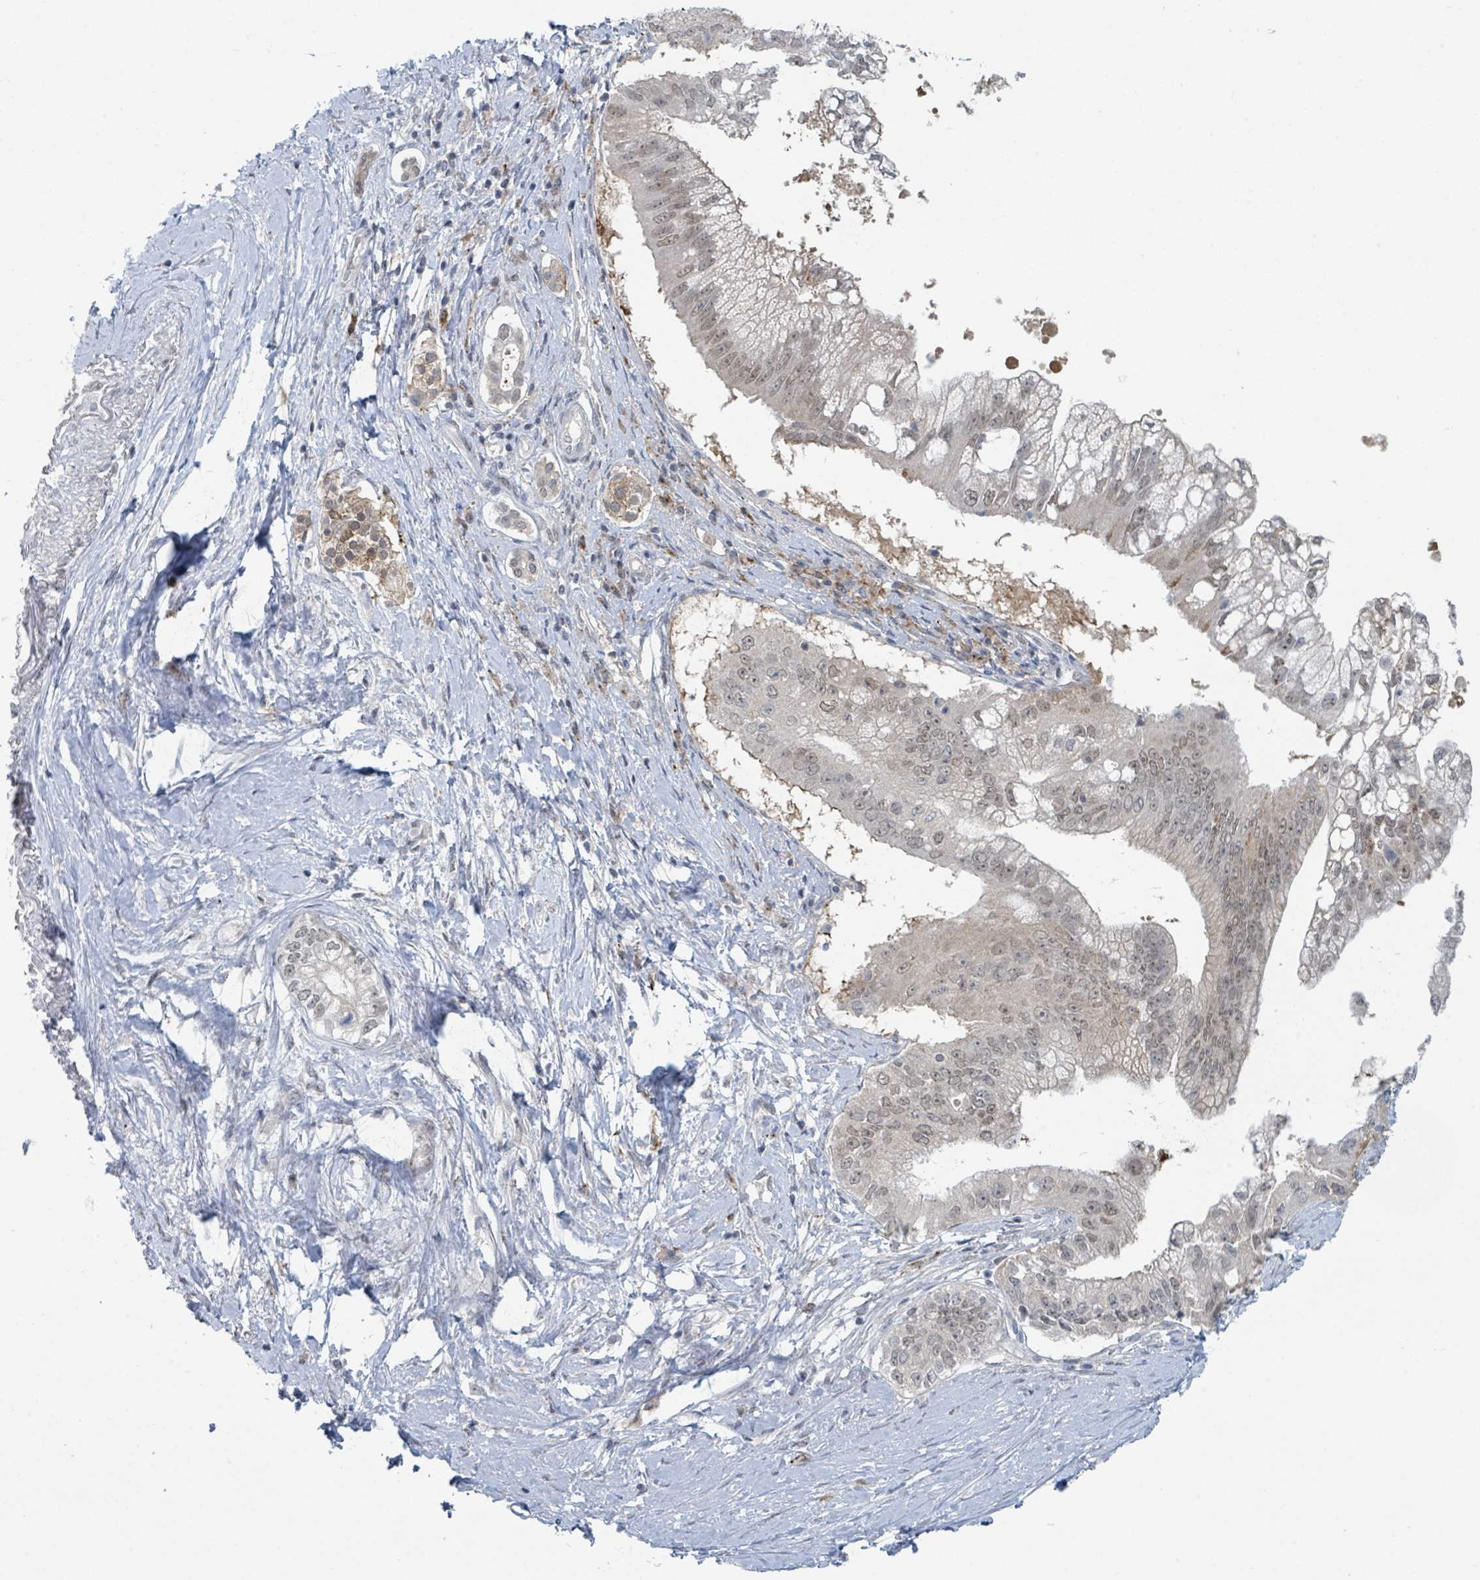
{"staining": {"intensity": "weak", "quantity": ">75%", "location": "nuclear"}, "tissue": "pancreatic cancer", "cell_type": "Tumor cells", "image_type": "cancer", "snomed": [{"axis": "morphology", "description": "Adenocarcinoma, NOS"}, {"axis": "topography", "description": "Pancreas"}], "caption": "Immunohistochemical staining of human pancreatic cancer (adenocarcinoma) displays low levels of weak nuclear protein positivity in approximately >75% of tumor cells. The staining was performed using DAB (3,3'-diaminobenzidine) to visualize the protein expression in brown, while the nuclei were stained in blue with hematoxylin (Magnification: 20x).", "gene": "ANKRD55", "patient": {"sex": "male", "age": 70}}